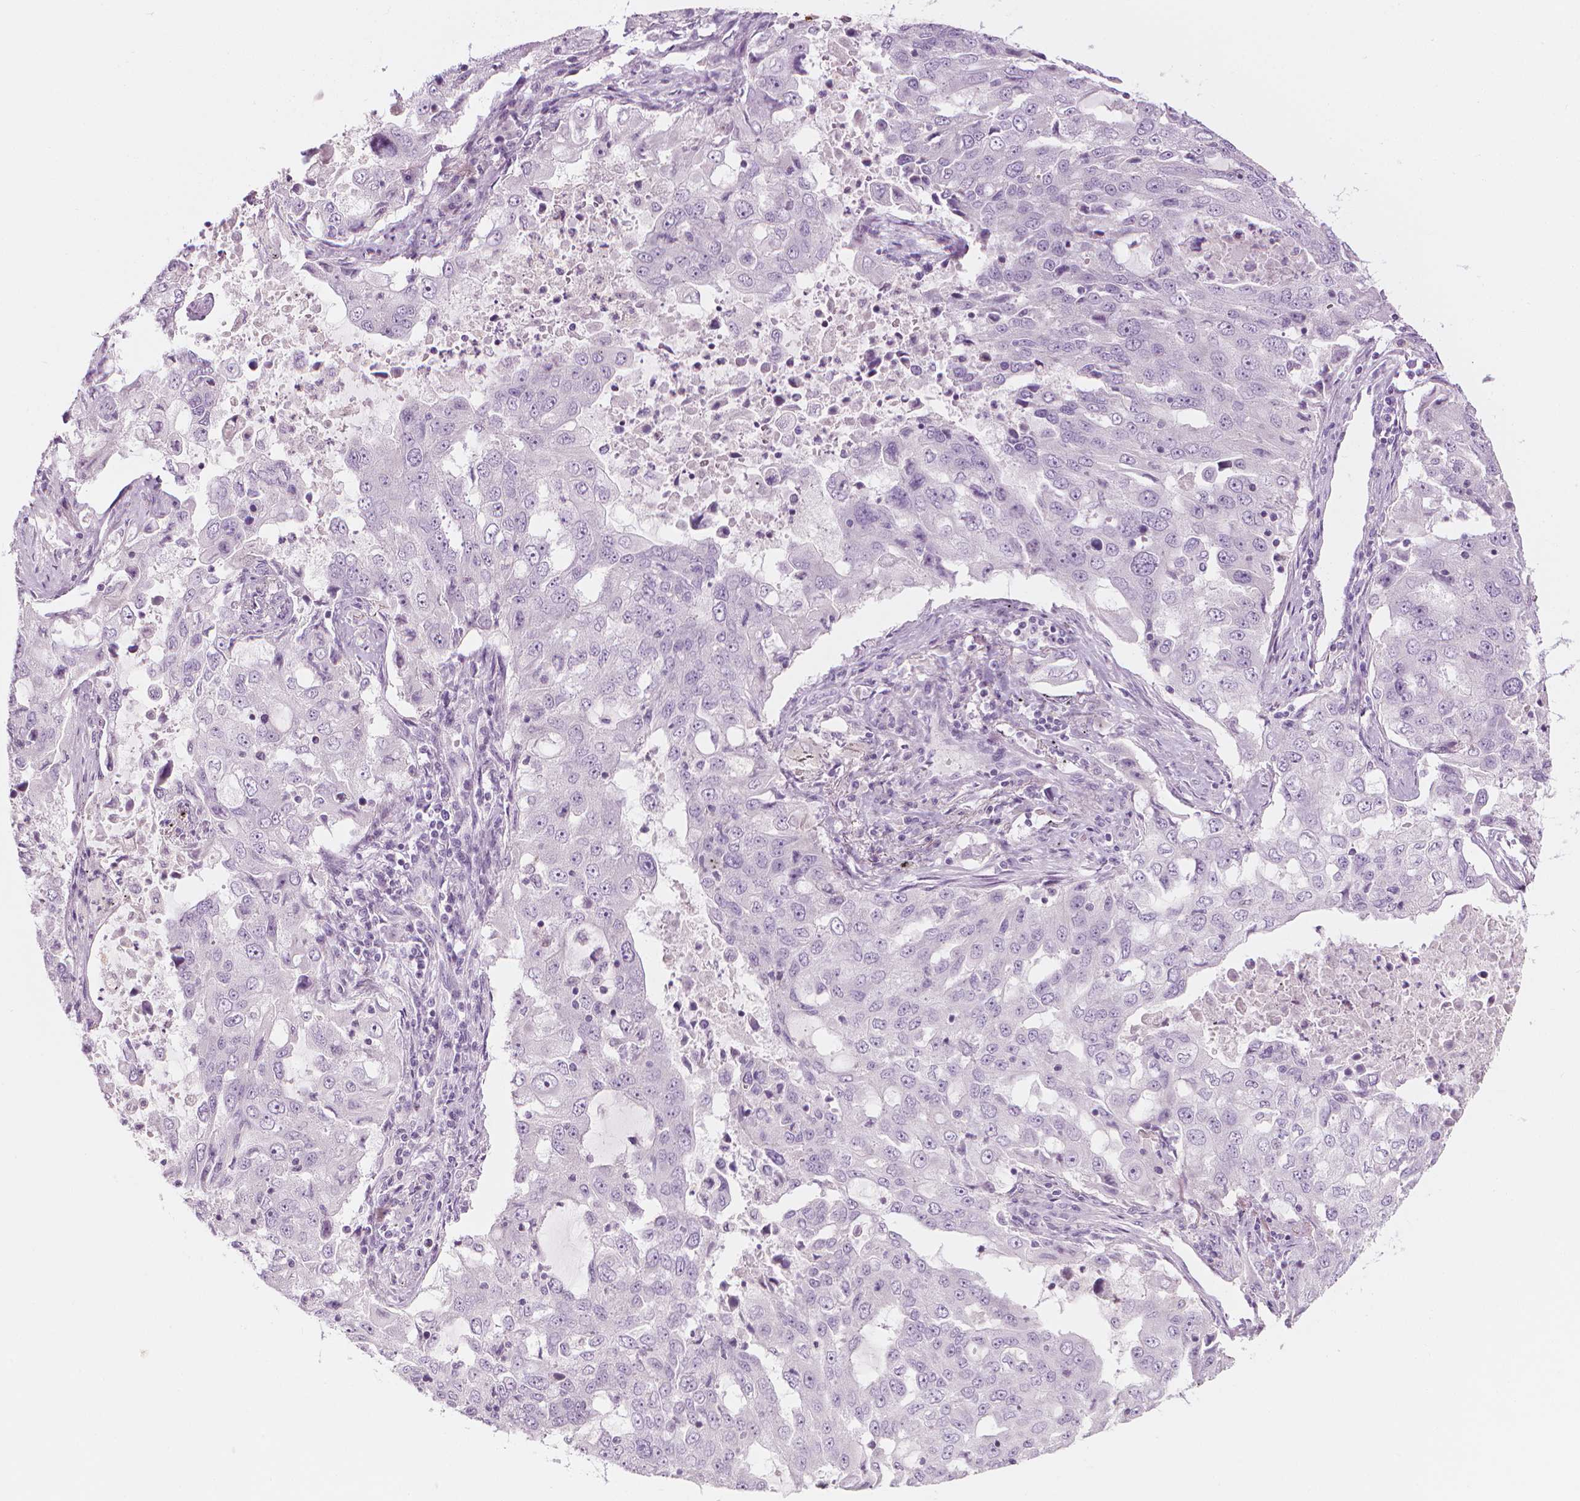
{"staining": {"intensity": "negative", "quantity": "none", "location": "none"}, "tissue": "lung cancer", "cell_type": "Tumor cells", "image_type": "cancer", "snomed": [{"axis": "morphology", "description": "Adenocarcinoma, NOS"}, {"axis": "topography", "description": "Lung"}], "caption": "DAB (3,3'-diaminobenzidine) immunohistochemical staining of lung adenocarcinoma demonstrates no significant staining in tumor cells.", "gene": "SHMT1", "patient": {"sex": "female", "age": 61}}